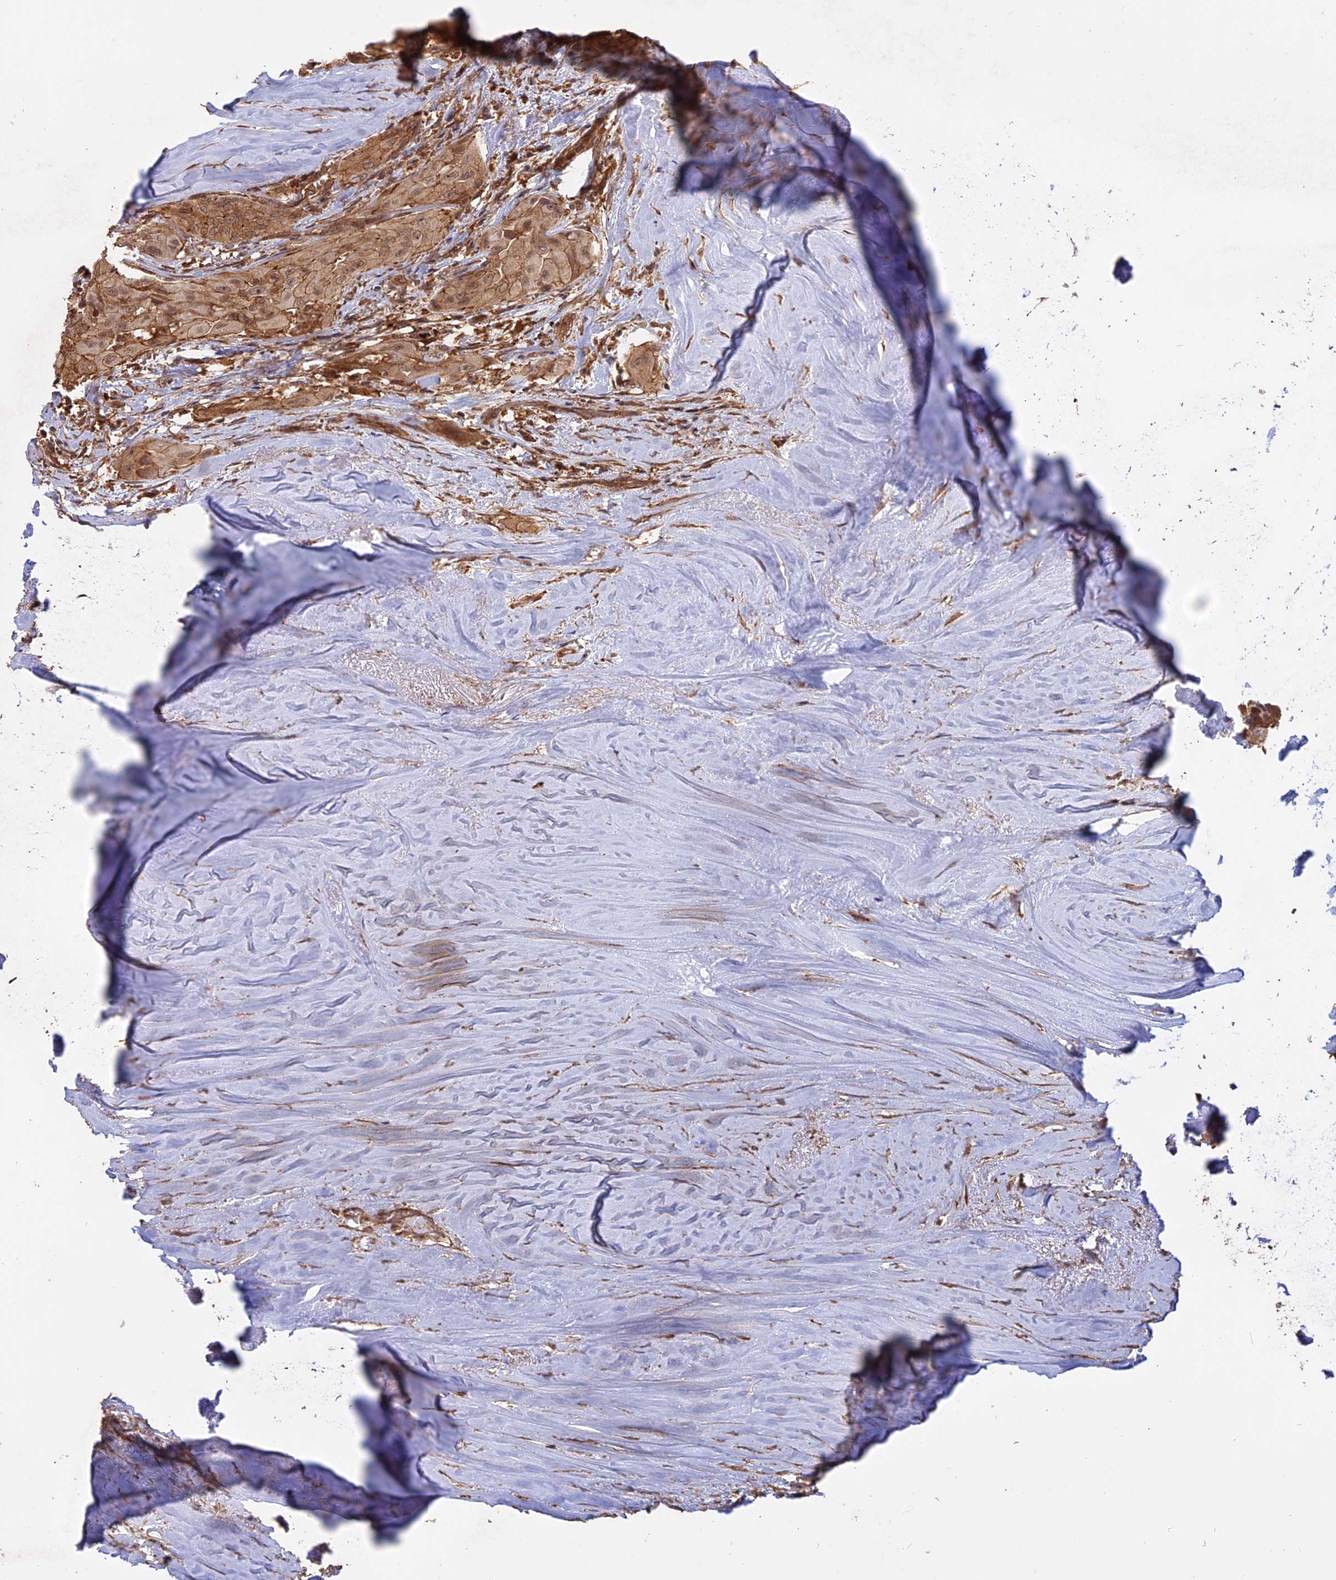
{"staining": {"intensity": "moderate", "quantity": ">75%", "location": "cytoplasmic/membranous,nuclear"}, "tissue": "thyroid cancer", "cell_type": "Tumor cells", "image_type": "cancer", "snomed": [{"axis": "morphology", "description": "Papillary adenocarcinoma, NOS"}, {"axis": "topography", "description": "Thyroid gland"}], "caption": "Protein positivity by immunohistochemistry displays moderate cytoplasmic/membranous and nuclear staining in approximately >75% of tumor cells in thyroid cancer.", "gene": "CCDC174", "patient": {"sex": "female", "age": 59}}